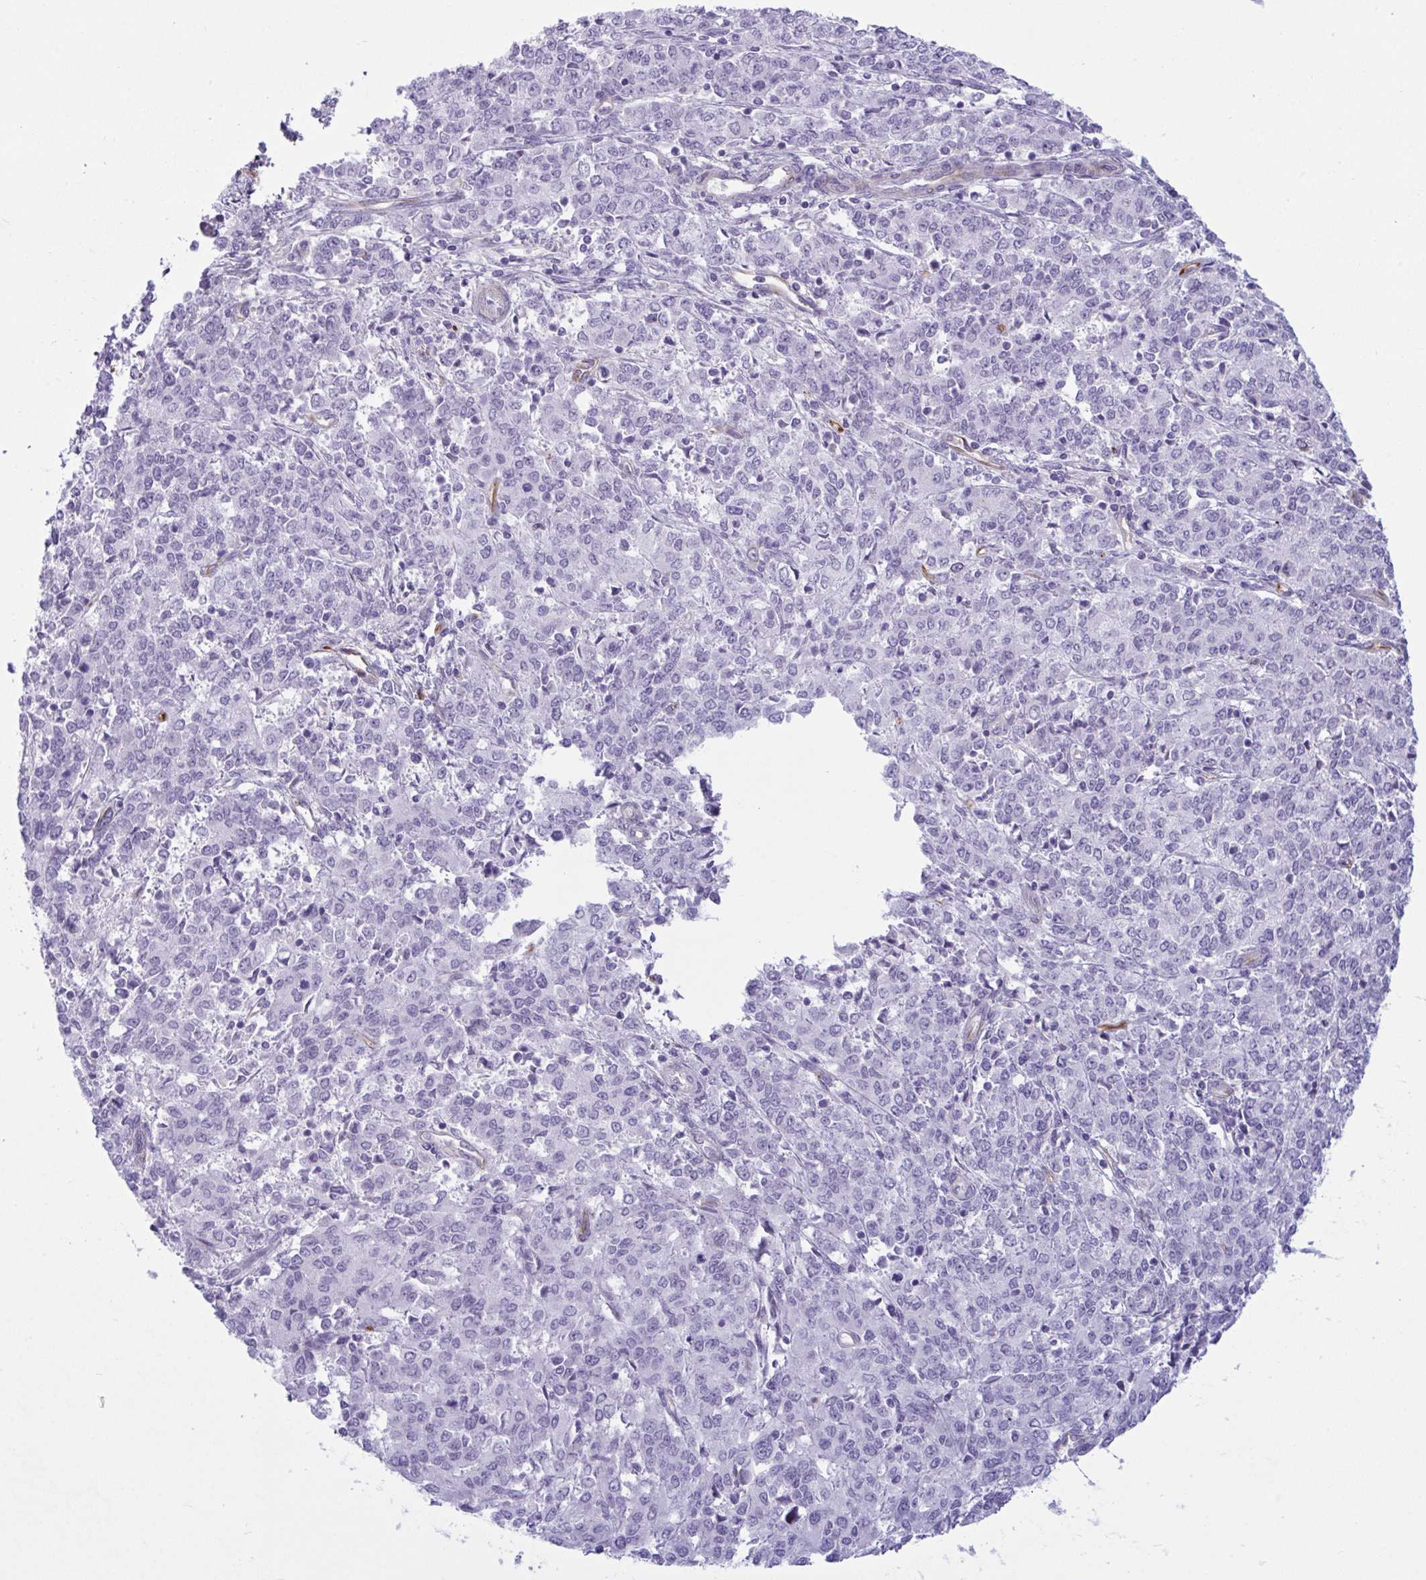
{"staining": {"intensity": "negative", "quantity": "none", "location": "none"}, "tissue": "endometrial cancer", "cell_type": "Tumor cells", "image_type": "cancer", "snomed": [{"axis": "morphology", "description": "Adenocarcinoma, NOS"}, {"axis": "topography", "description": "Endometrium"}], "caption": "Immunohistochemistry histopathology image of endometrial cancer stained for a protein (brown), which displays no staining in tumor cells.", "gene": "PRRT4", "patient": {"sex": "female", "age": 50}}